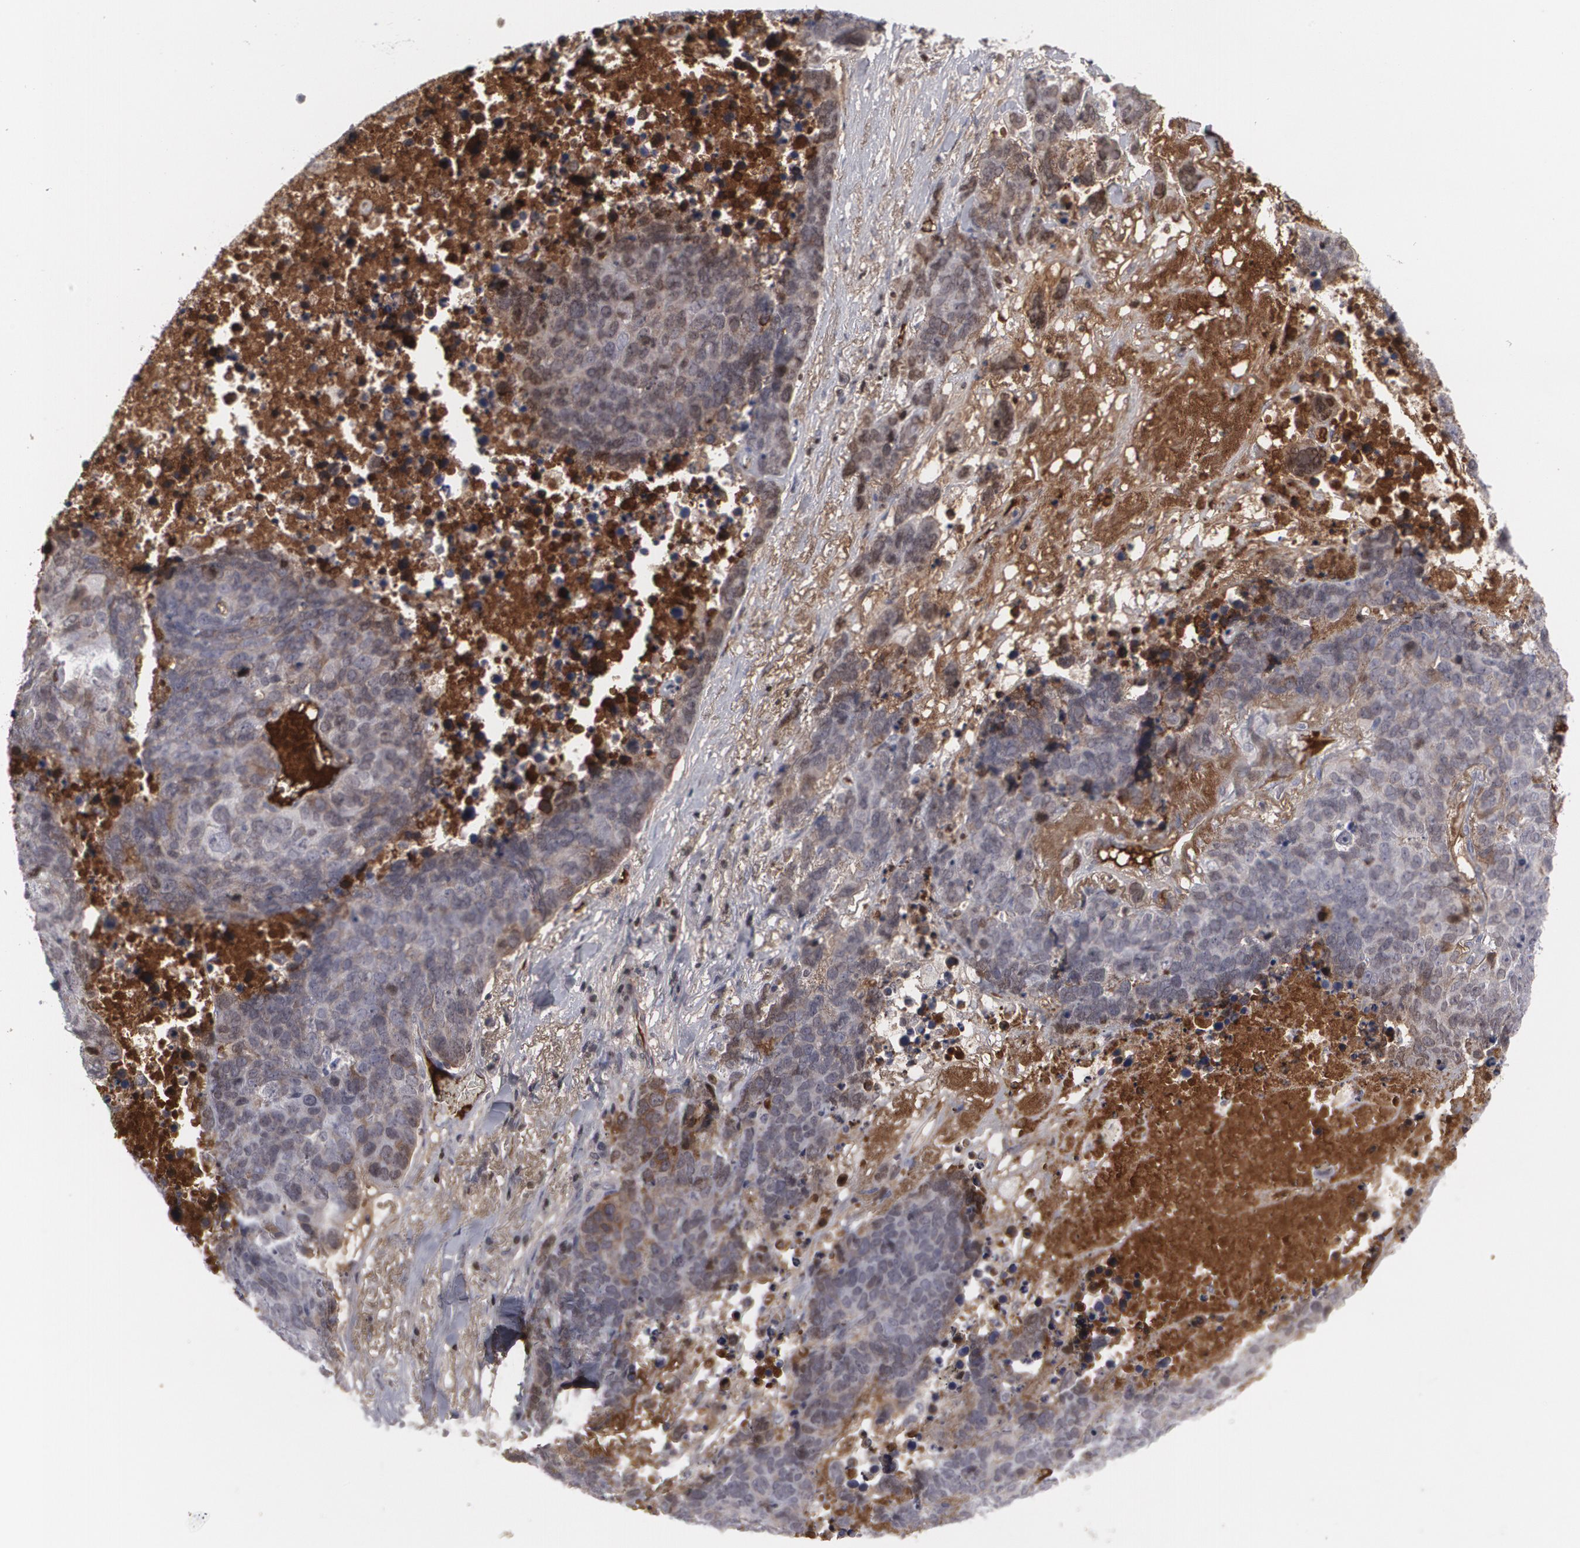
{"staining": {"intensity": "negative", "quantity": "none", "location": "none"}, "tissue": "lung cancer", "cell_type": "Tumor cells", "image_type": "cancer", "snomed": [{"axis": "morphology", "description": "Carcinoid, malignant, NOS"}, {"axis": "topography", "description": "Lung"}], "caption": "Lung cancer was stained to show a protein in brown. There is no significant positivity in tumor cells.", "gene": "LRG1", "patient": {"sex": "male", "age": 60}}